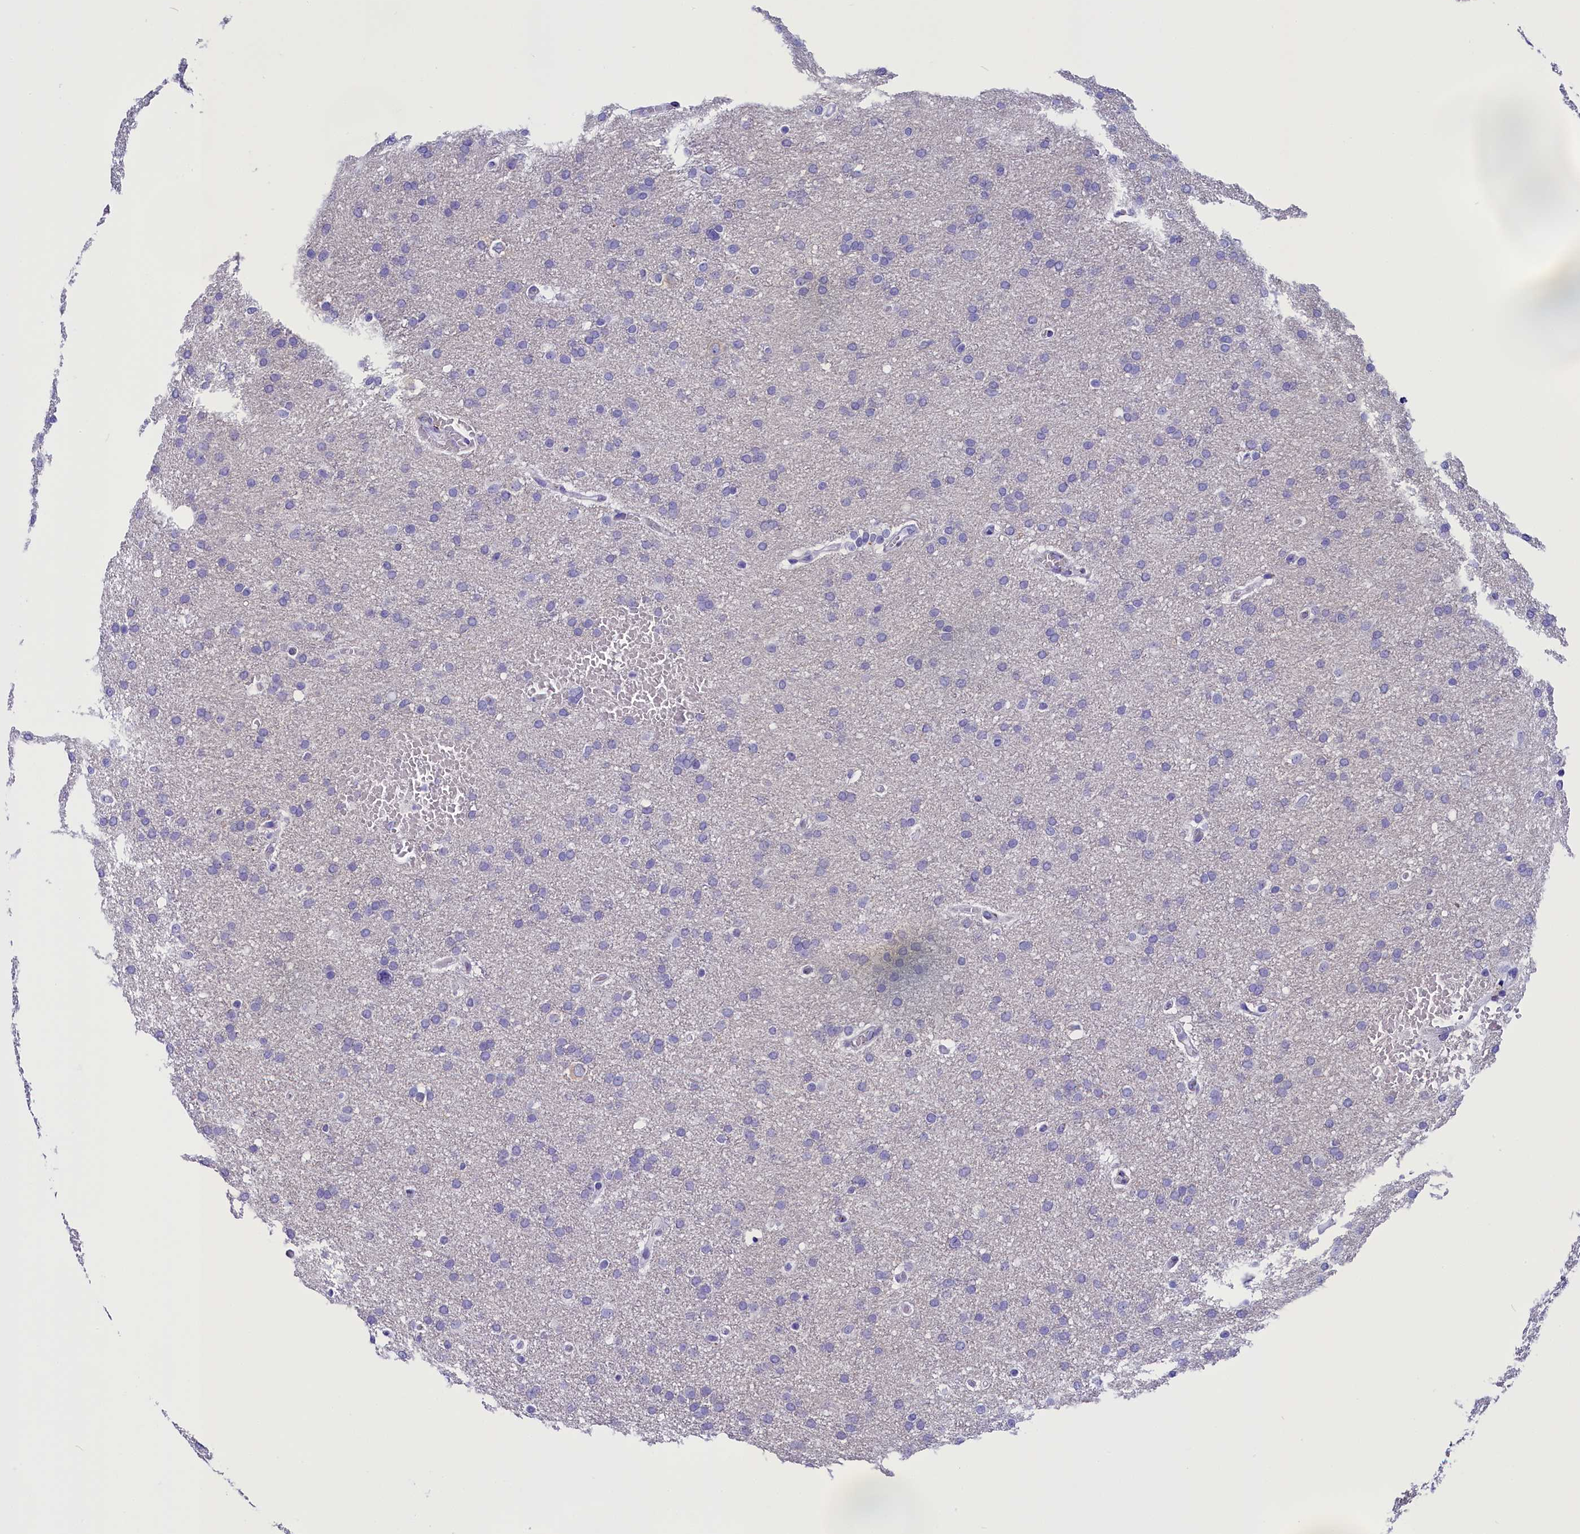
{"staining": {"intensity": "negative", "quantity": "none", "location": "none"}, "tissue": "glioma", "cell_type": "Tumor cells", "image_type": "cancer", "snomed": [{"axis": "morphology", "description": "Glioma, malignant, High grade"}, {"axis": "topography", "description": "Cerebral cortex"}], "caption": "An image of human glioma is negative for staining in tumor cells.", "gene": "AP3B2", "patient": {"sex": "female", "age": 36}}